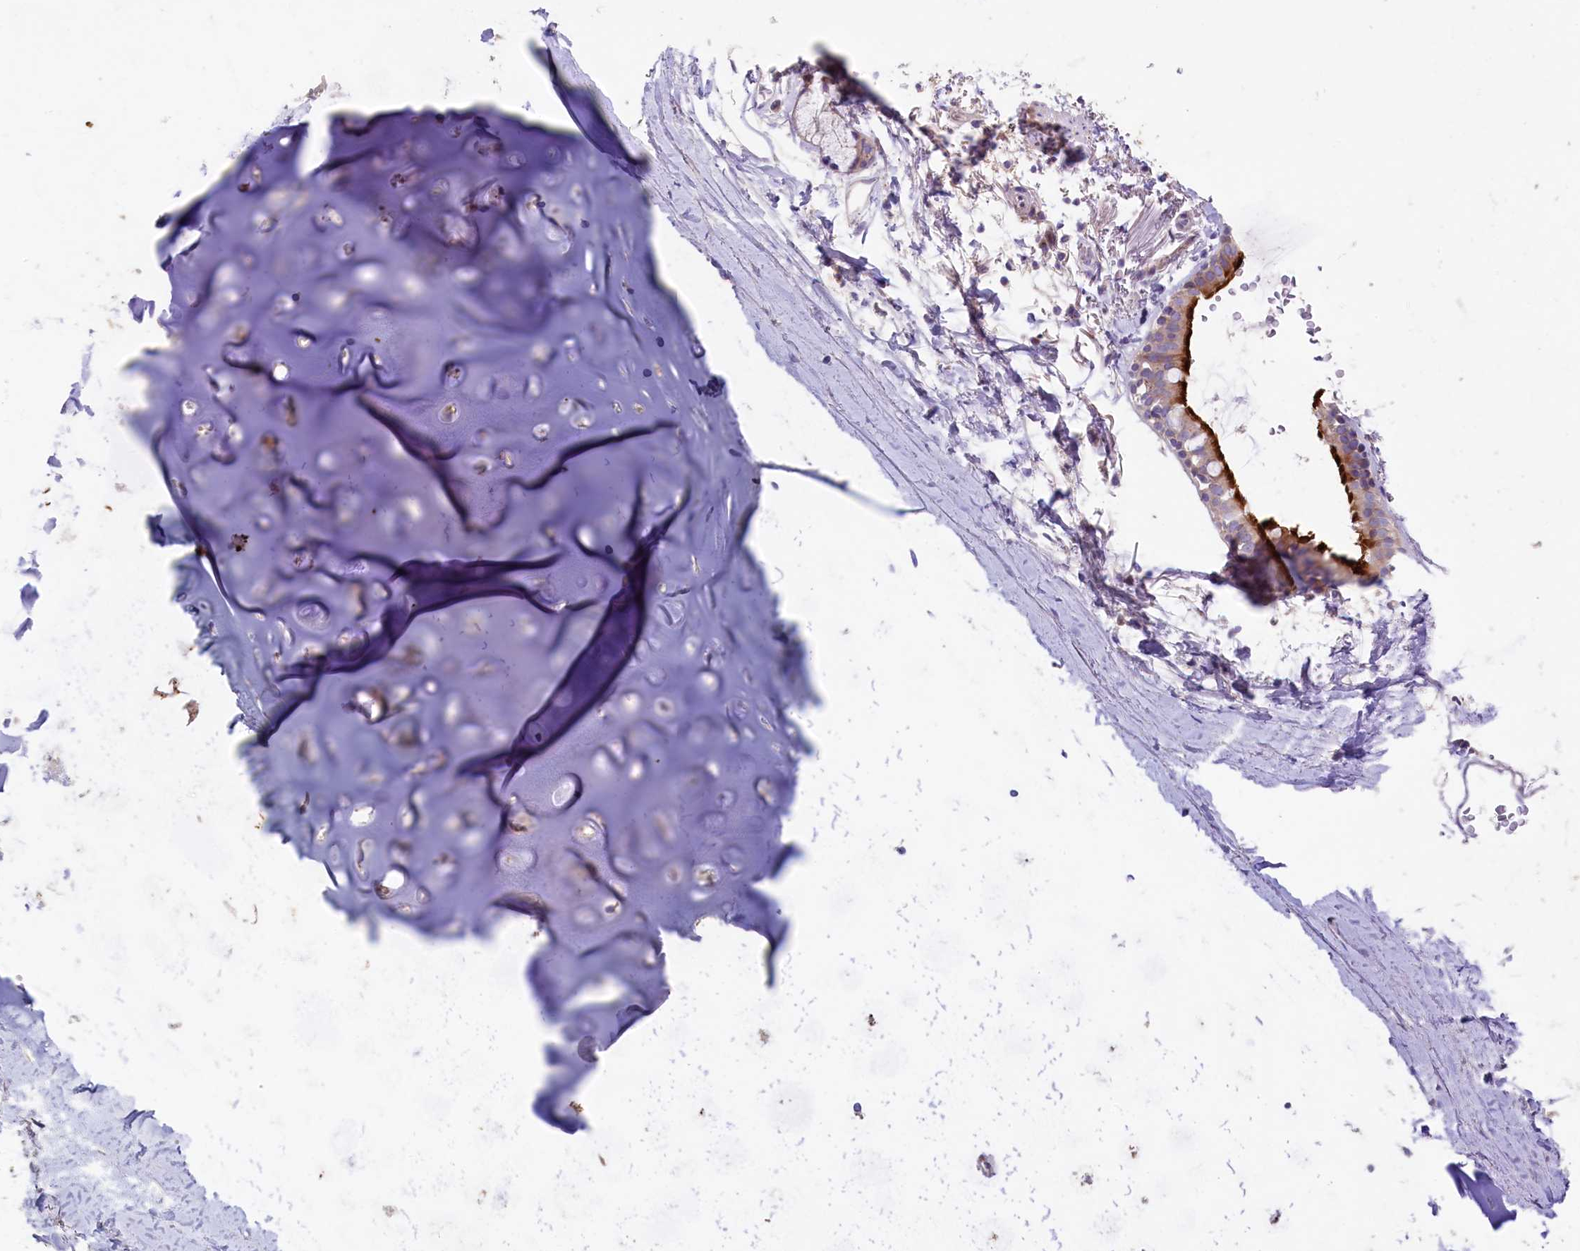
{"staining": {"intensity": "negative", "quantity": "none", "location": "none"}, "tissue": "adipose tissue", "cell_type": "Adipocytes", "image_type": "normal", "snomed": [{"axis": "morphology", "description": "Normal tissue, NOS"}, {"axis": "topography", "description": "Lymph node"}, {"axis": "topography", "description": "Bronchus"}], "caption": "Immunohistochemistry (IHC) photomicrograph of normal adipose tissue: human adipose tissue stained with DAB (3,3'-diaminobenzidine) exhibits no significant protein positivity in adipocytes. Nuclei are stained in blue.", "gene": "CD99L2", "patient": {"sex": "male", "age": 63}}